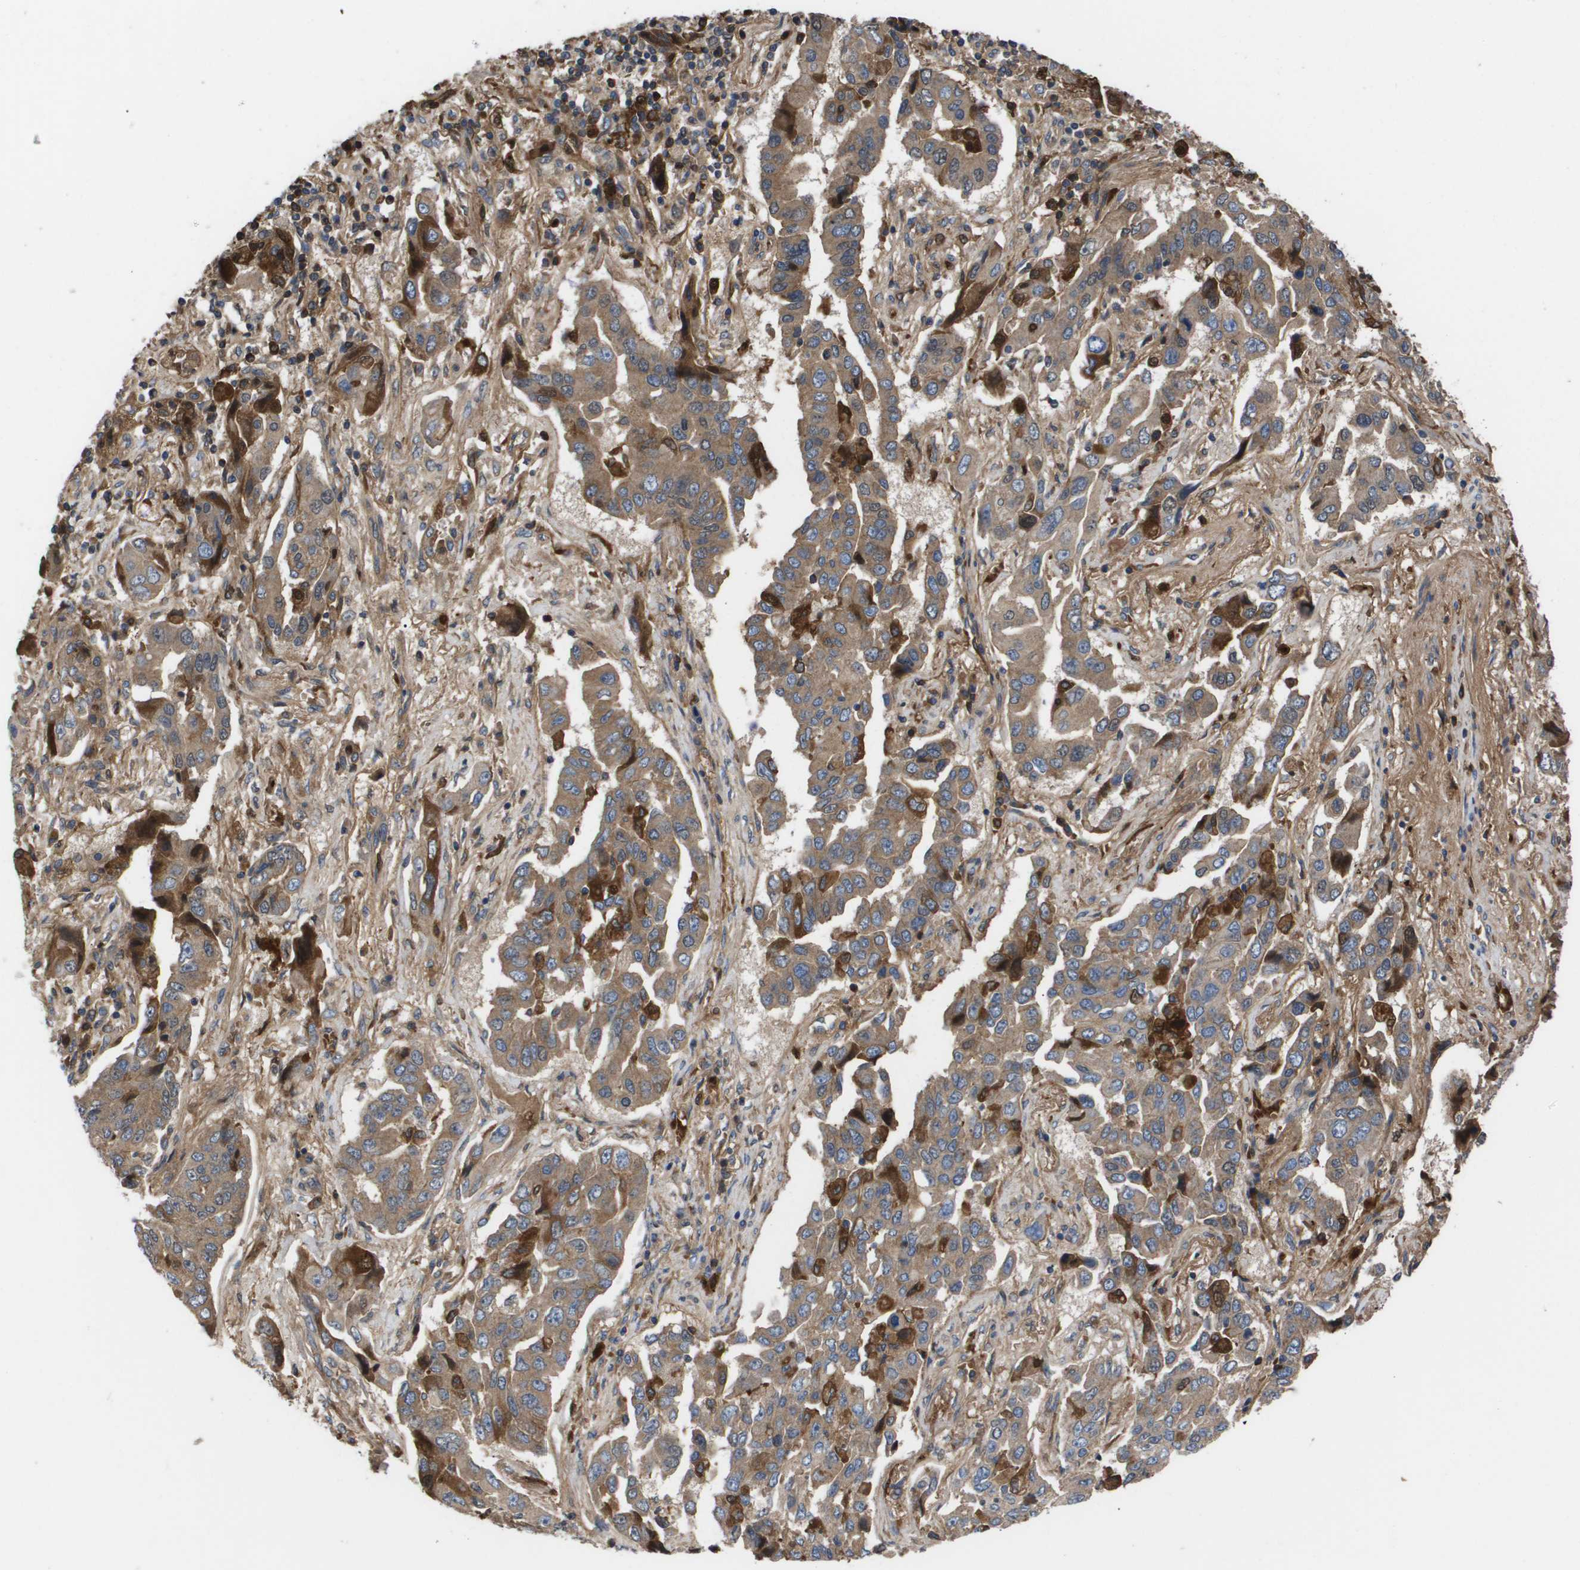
{"staining": {"intensity": "moderate", "quantity": ">75%", "location": "cytoplasmic/membranous"}, "tissue": "lung cancer", "cell_type": "Tumor cells", "image_type": "cancer", "snomed": [{"axis": "morphology", "description": "Adenocarcinoma, NOS"}, {"axis": "topography", "description": "Lung"}], "caption": "Tumor cells show moderate cytoplasmic/membranous expression in approximately >75% of cells in lung adenocarcinoma.", "gene": "SERPINA6", "patient": {"sex": "female", "age": 65}}